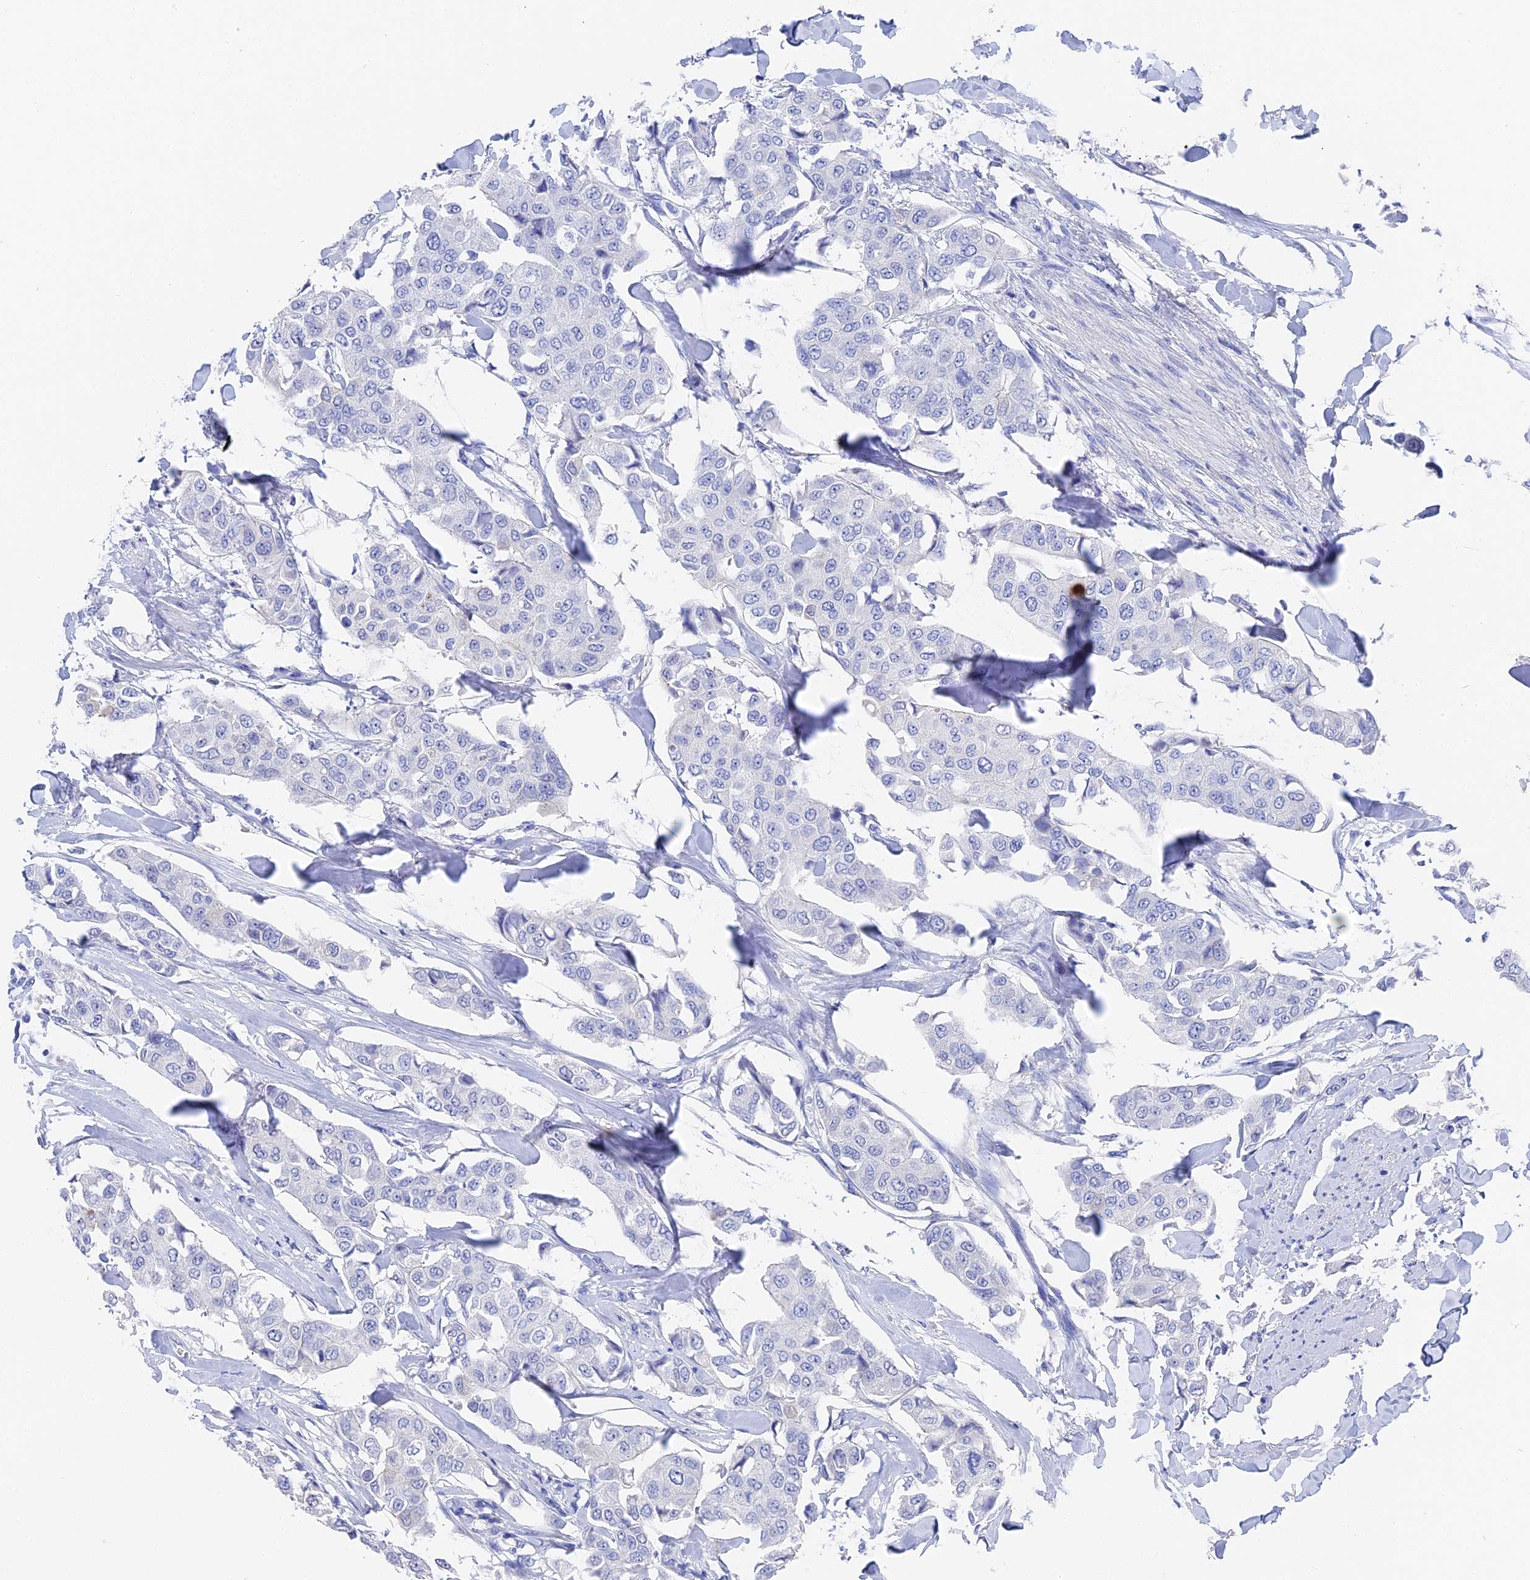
{"staining": {"intensity": "negative", "quantity": "none", "location": "none"}, "tissue": "breast cancer", "cell_type": "Tumor cells", "image_type": "cancer", "snomed": [{"axis": "morphology", "description": "Duct carcinoma"}, {"axis": "topography", "description": "Breast"}], "caption": "Human breast infiltrating ductal carcinoma stained for a protein using immunohistochemistry (IHC) exhibits no expression in tumor cells.", "gene": "VPS33B", "patient": {"sex": "female", "age": 80}}